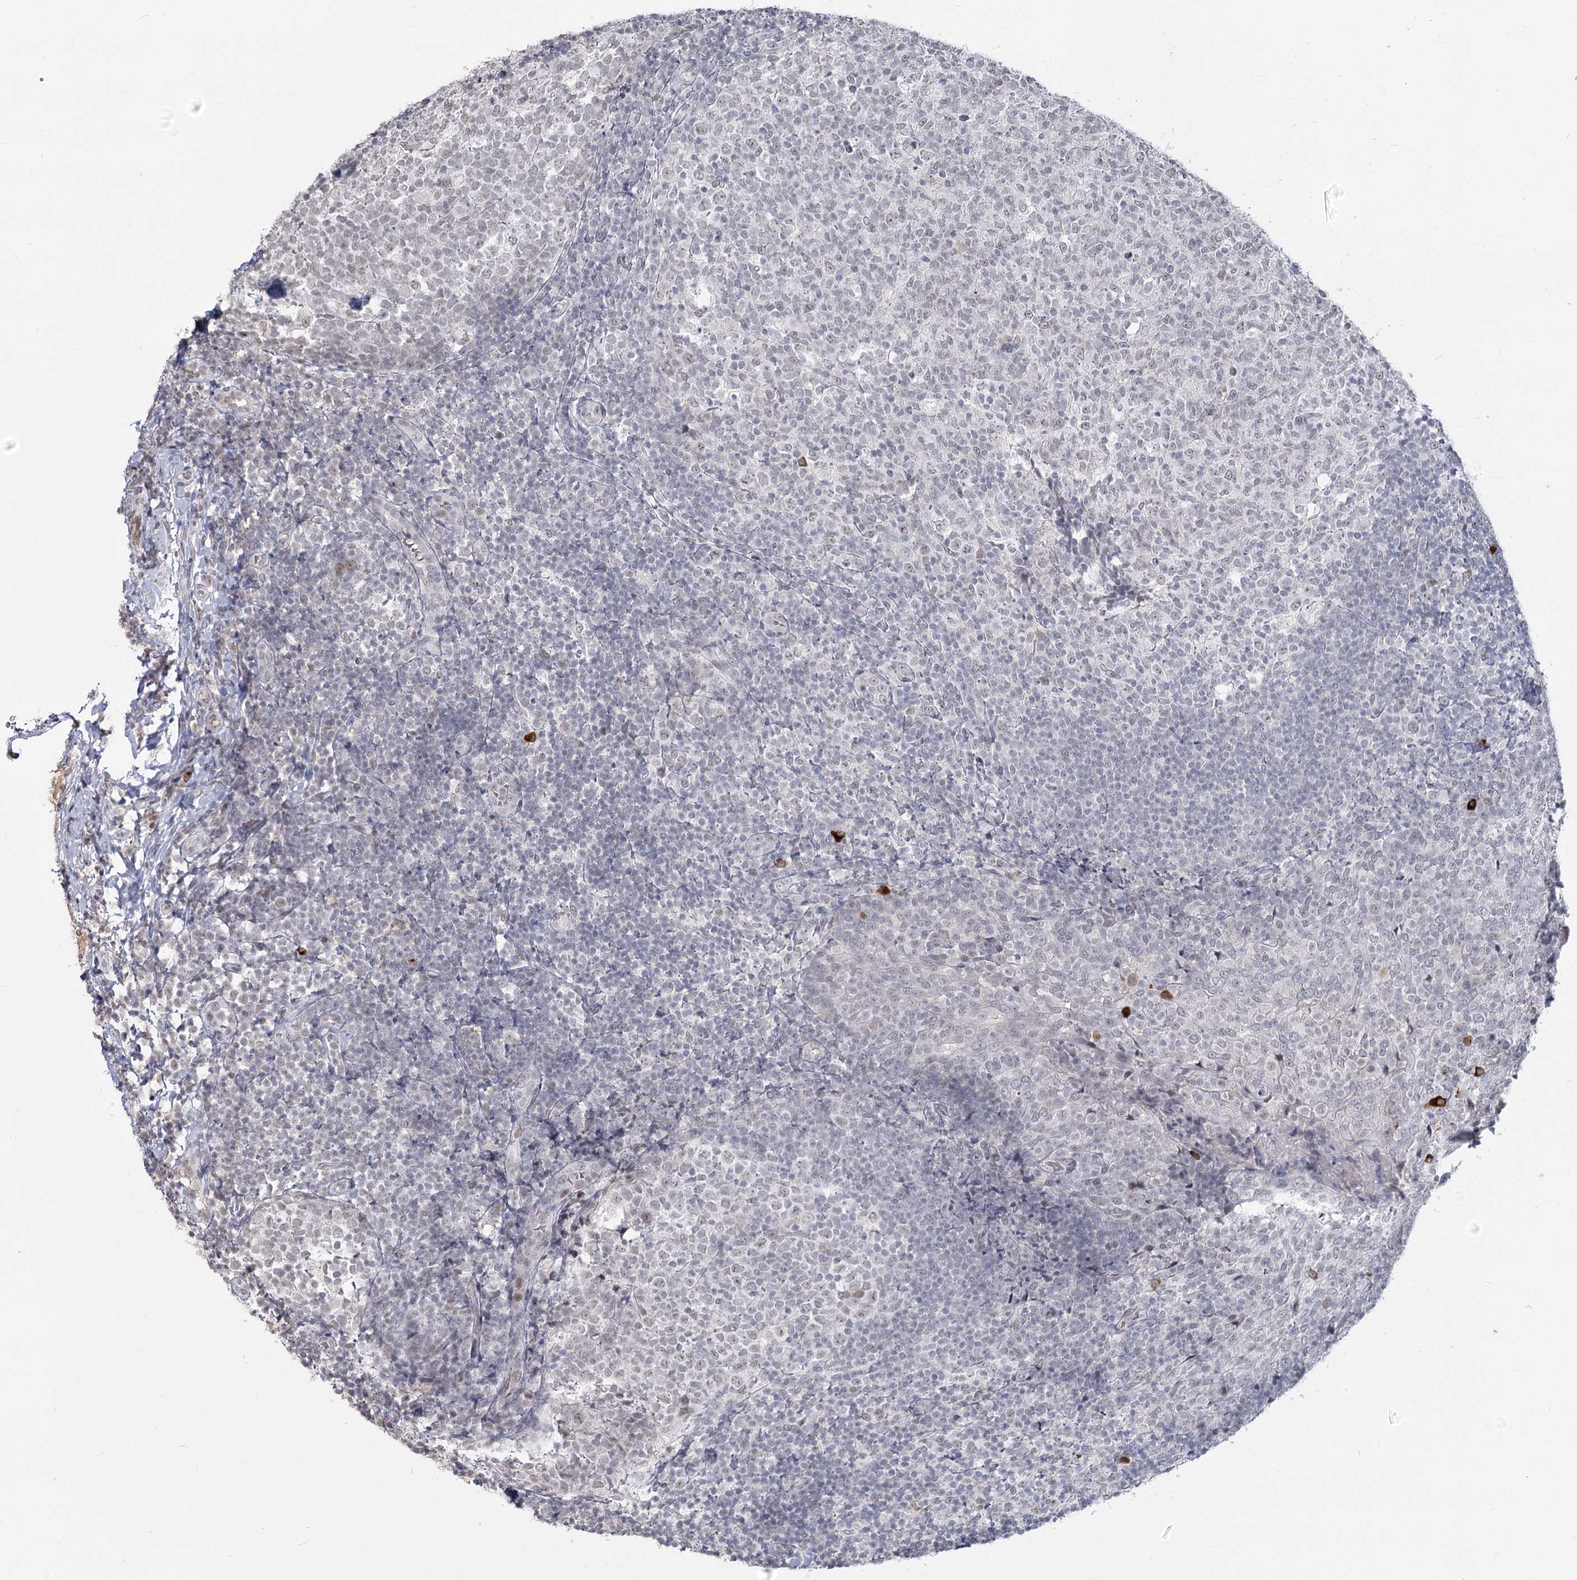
{"staining": {"intensity": "negative", "quantity": "none", "location": "none"}, "tissue": "tonsil", "cell_type": "Germinal center cells", "image_type": "normal", "snomed": [{"axis": "morphology", "description": "Normal tissue, NOS"}, {"axis": "topography", "description": "Tonsil"}], "caption": "This is a photomicrograph of immunohistochemistry (IHC) staining of unremarkable tonsil, which shows no expression in germinal center cells.", "gene": "LY6G5C", "patient": {"sex": "female", "age": 19}}